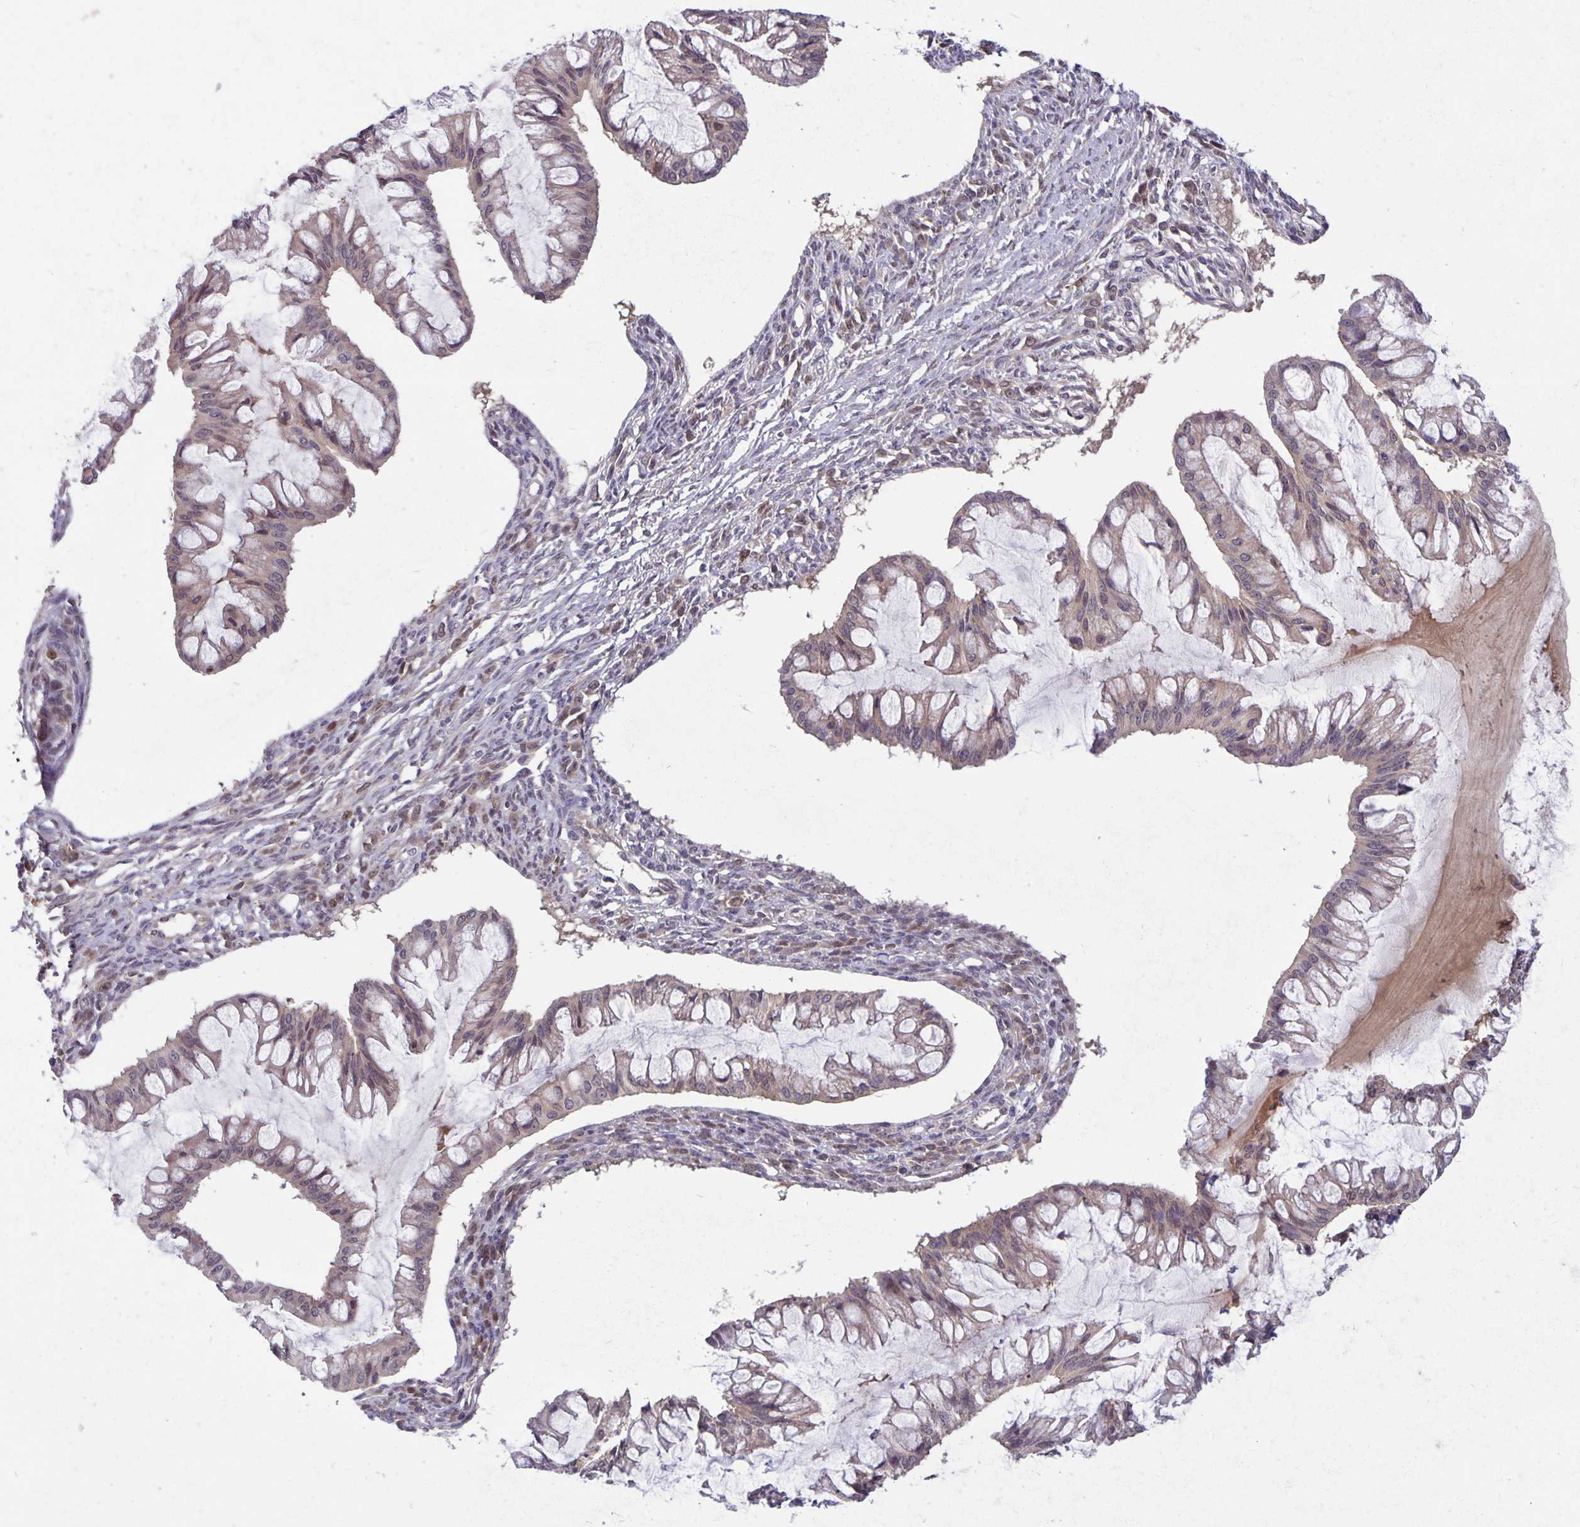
{"staining": {"intensity": "weak", "quantity": "25%-75%", "location": "cytoplasmic/membranous"}, "tissue": "ovarian cancer", "cell_type": "Tumor cells", "image_type": "cancer", "snomed": [{"axis": "morphology", "description": "Cystadenocarcinoma, mucinous, NOS"}, {"axis": "topography", "description": "Ovary"}], "caption": "Immunohistochemistry (IHC) of ovarian cancer (mucinous cystadenocarcinoma) reveals low levels of weak cytoplasmic/membranous expression in about 25%-75% of tumor cells. (IHC, brightfield microscopy, high magnification).", "gene": "TAX1BP3", "patient": {"sex": "female", "age": 73}}